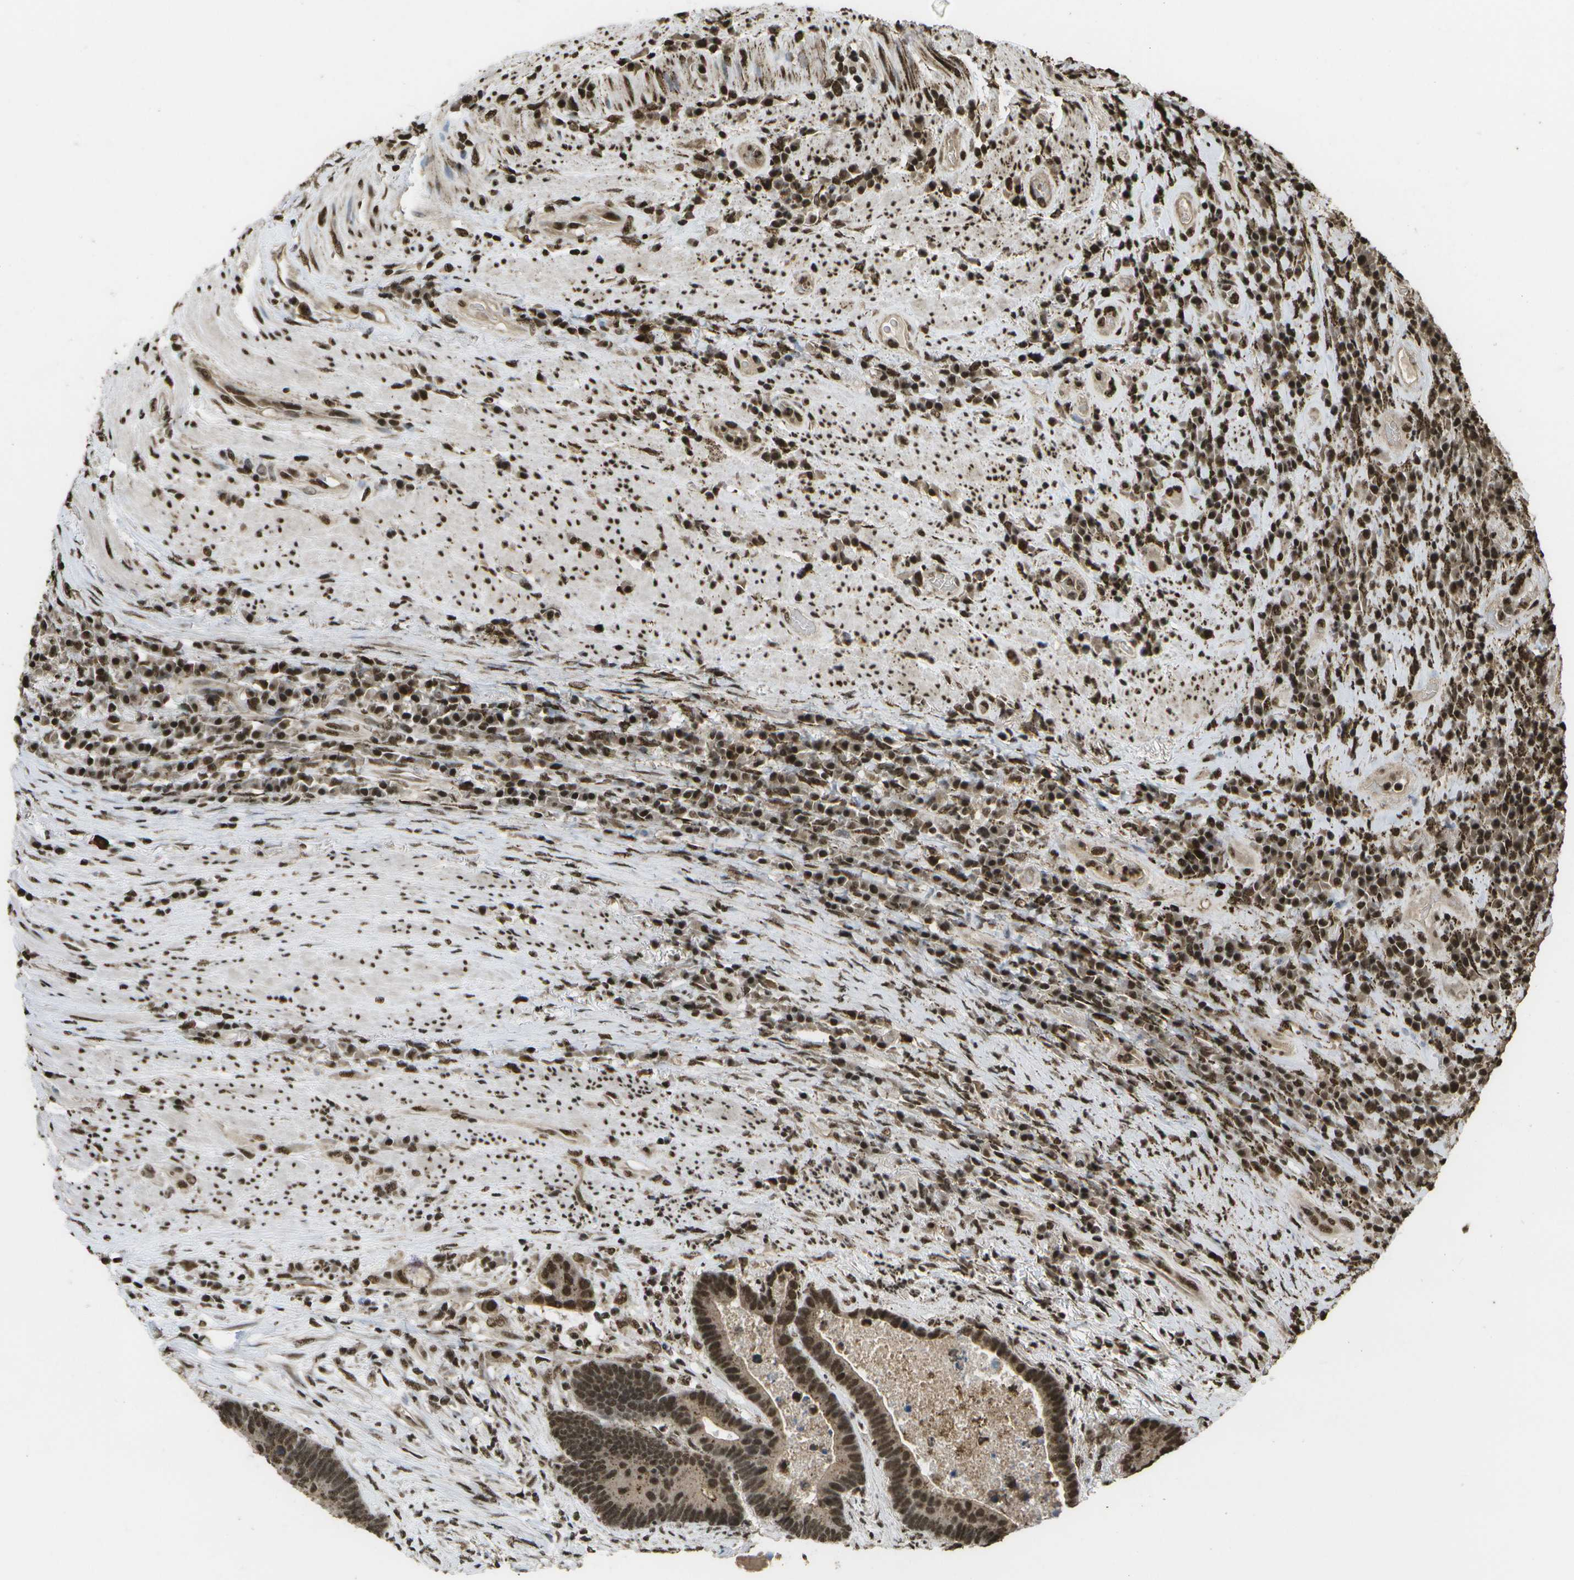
{"staining": {"intensity": "strong", "quantity": ">75%", "location": "nuclear"}, "tissue": "colorectal cancer", "cell_type": "Tumor cells", "image_type": "cancer", "snomed": [{"axis": "morphology", "description": "Adenocarcinoma, NOS"}, {"axis": "topography", "description": "Rectum"}], "caption": "A histopathology image showing strong nuclear positivity in about >75% of tumor cells in colorectal cancer, as visualized by brown immunohistochemical staining.", "gene": "SPEN", "patient": {"sex": "male", "age": 51}}